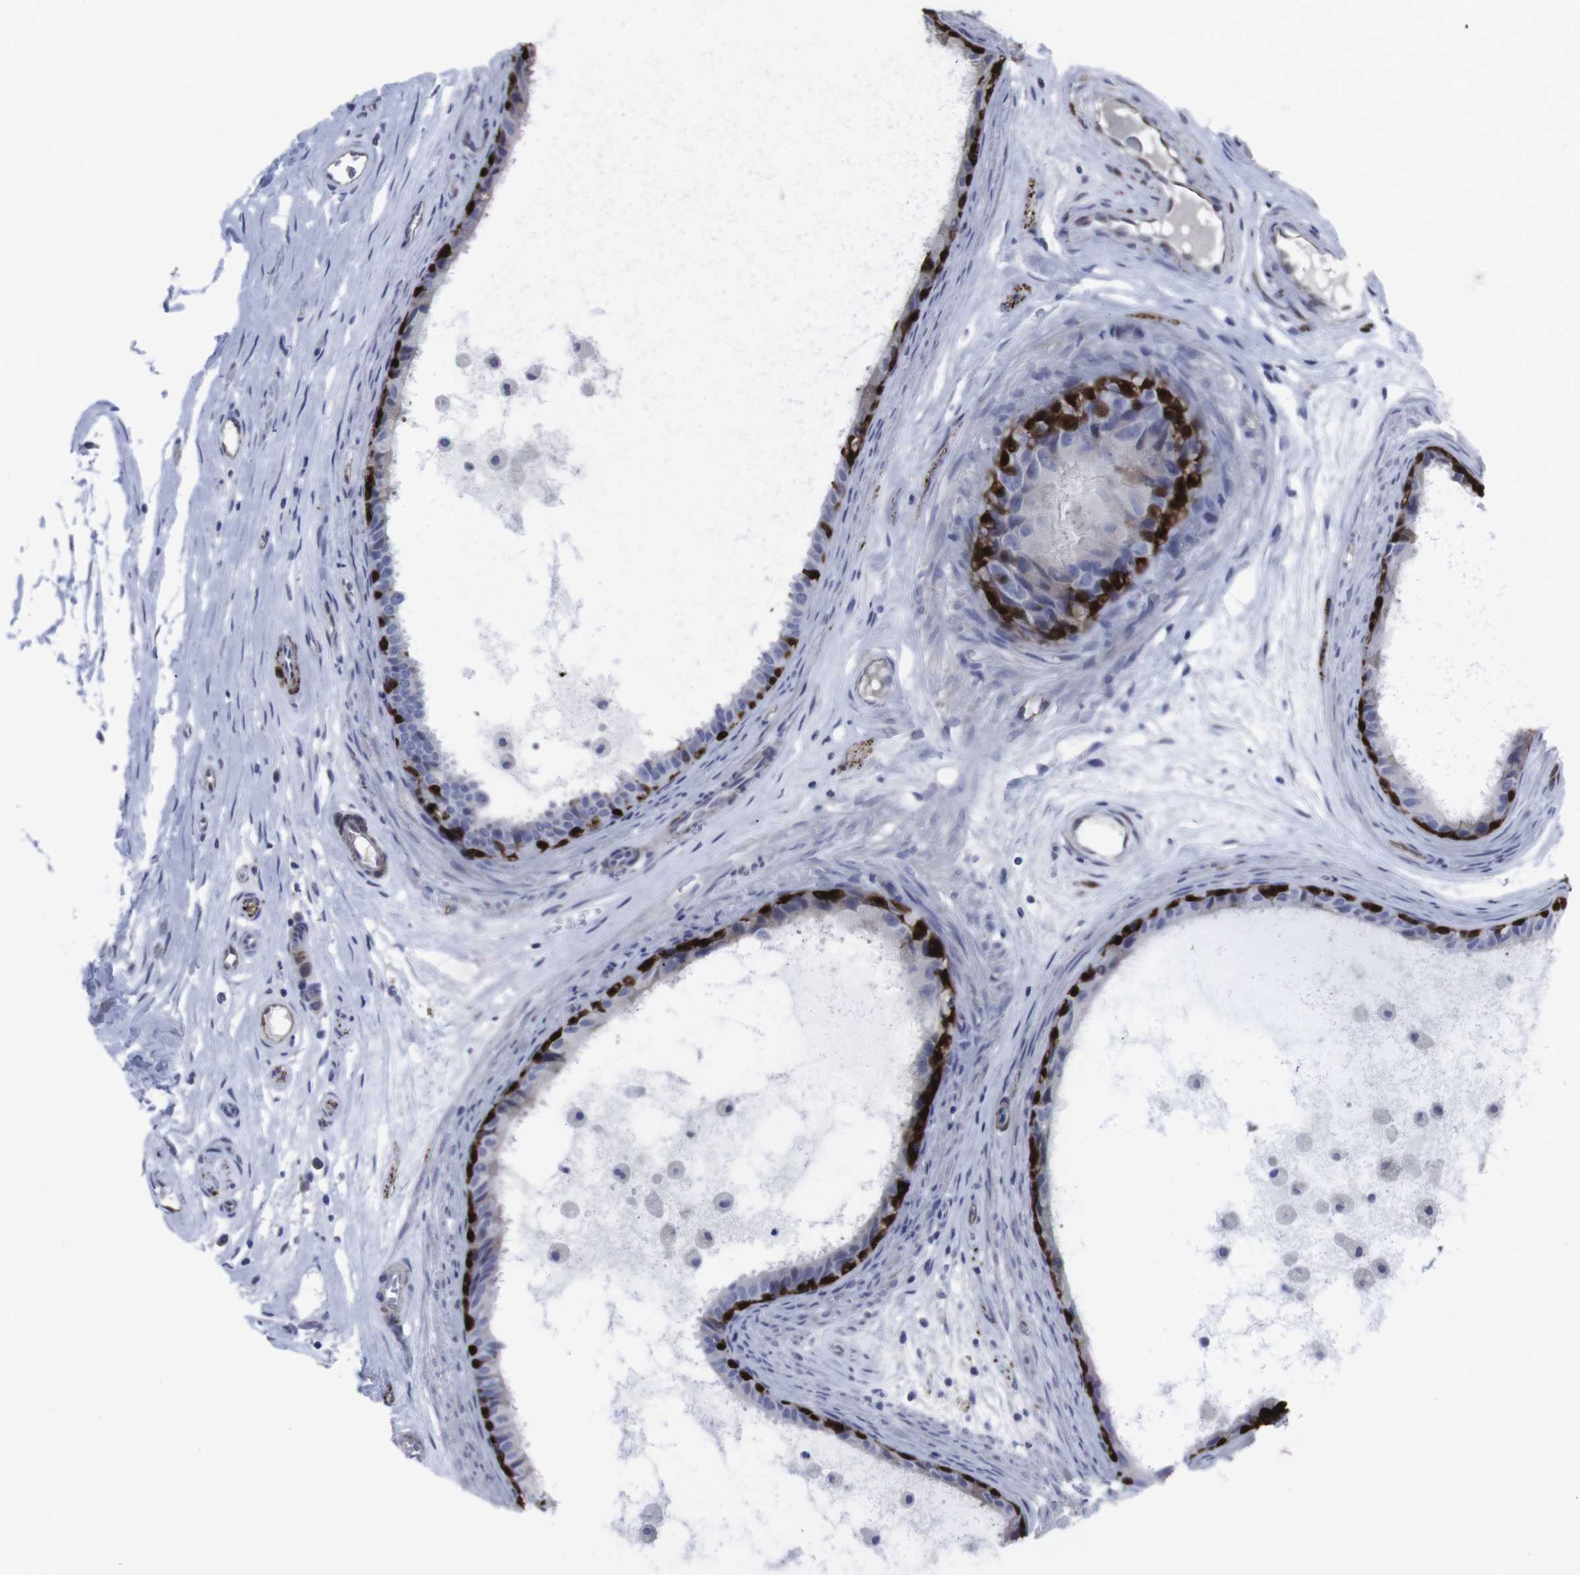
{"staining": {"intensity": "strong", "quantity": "<25%", "location": "cytoplasmic/membranous,nuclear"}, "tissue": "epididymis", "cell_type": "Glandular cells", "image_type": "normal", "snomed": [{"axis": "morphology", "description": "Normal tissue, NOS"}, {"axis": "morphology", "description": "Inflammation, NOS"}, {"axis": "topography", "description": "Epididymis"}], "caption": "Glandular cells demonstrate strong cytoplasmic/membranous,nuclear positivity in about <25% of cells in normal epididymis. Nuclei are stained in blue.", "gene": "SNCG", "patient": {"sex": "male", "age": 85}}